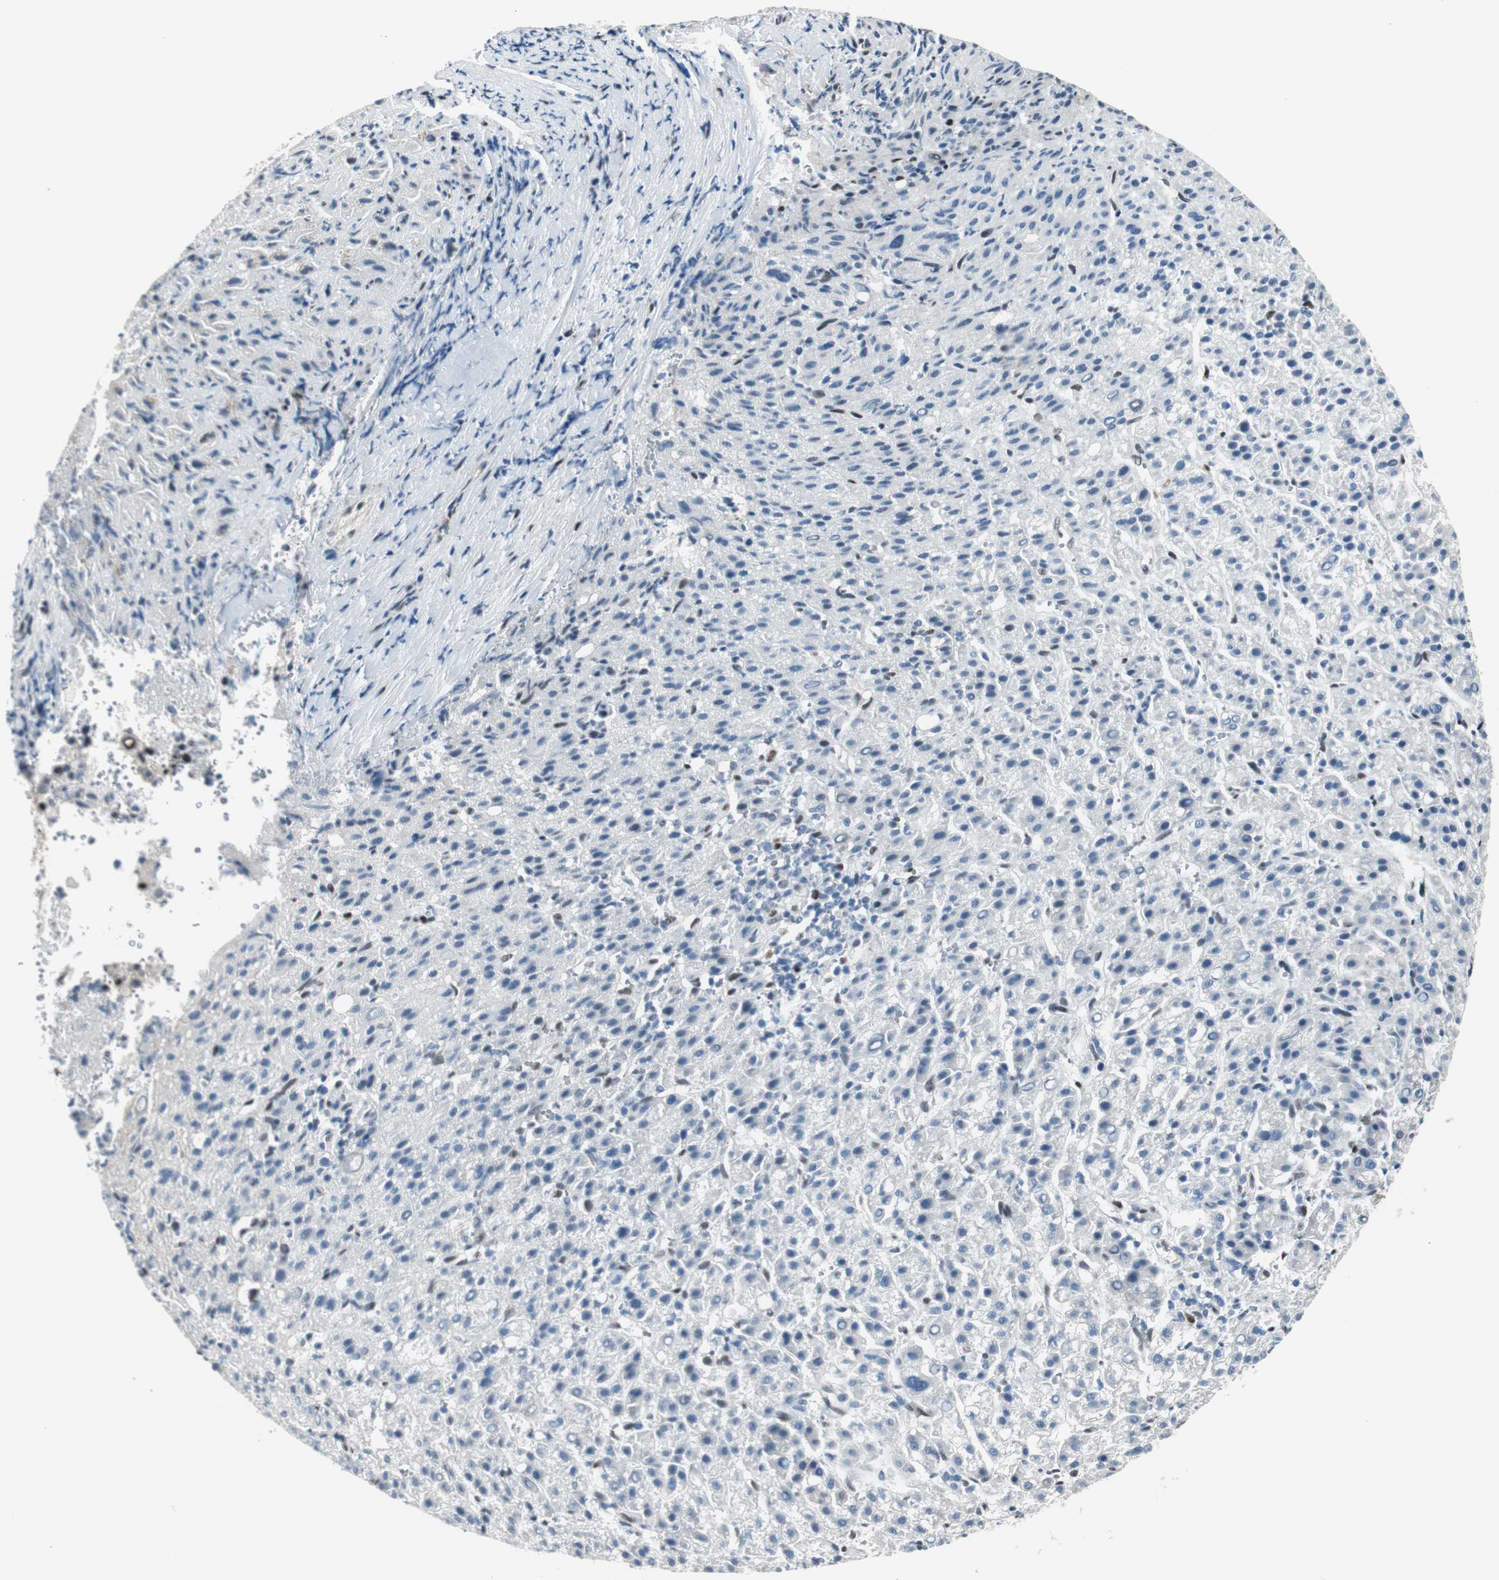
{"staining": {"intensity": "negative", "quantity": "none", "location": "none"}, "tissue": "liver cancer", "cell_type": "Tumor cells", "image_type": "cancer", "snomed": [{"axis": "morphology", "description": "Carcinoma, Hepatocellular, NOS"}, {"axis": "topography", "description": "Liver"}], "caption": "DAB immunohistochemical staining of human liver cancer shows no significant positivity in tumor cells.", "gene": "PML", "patient": {"sex": "female", "age": 58}}